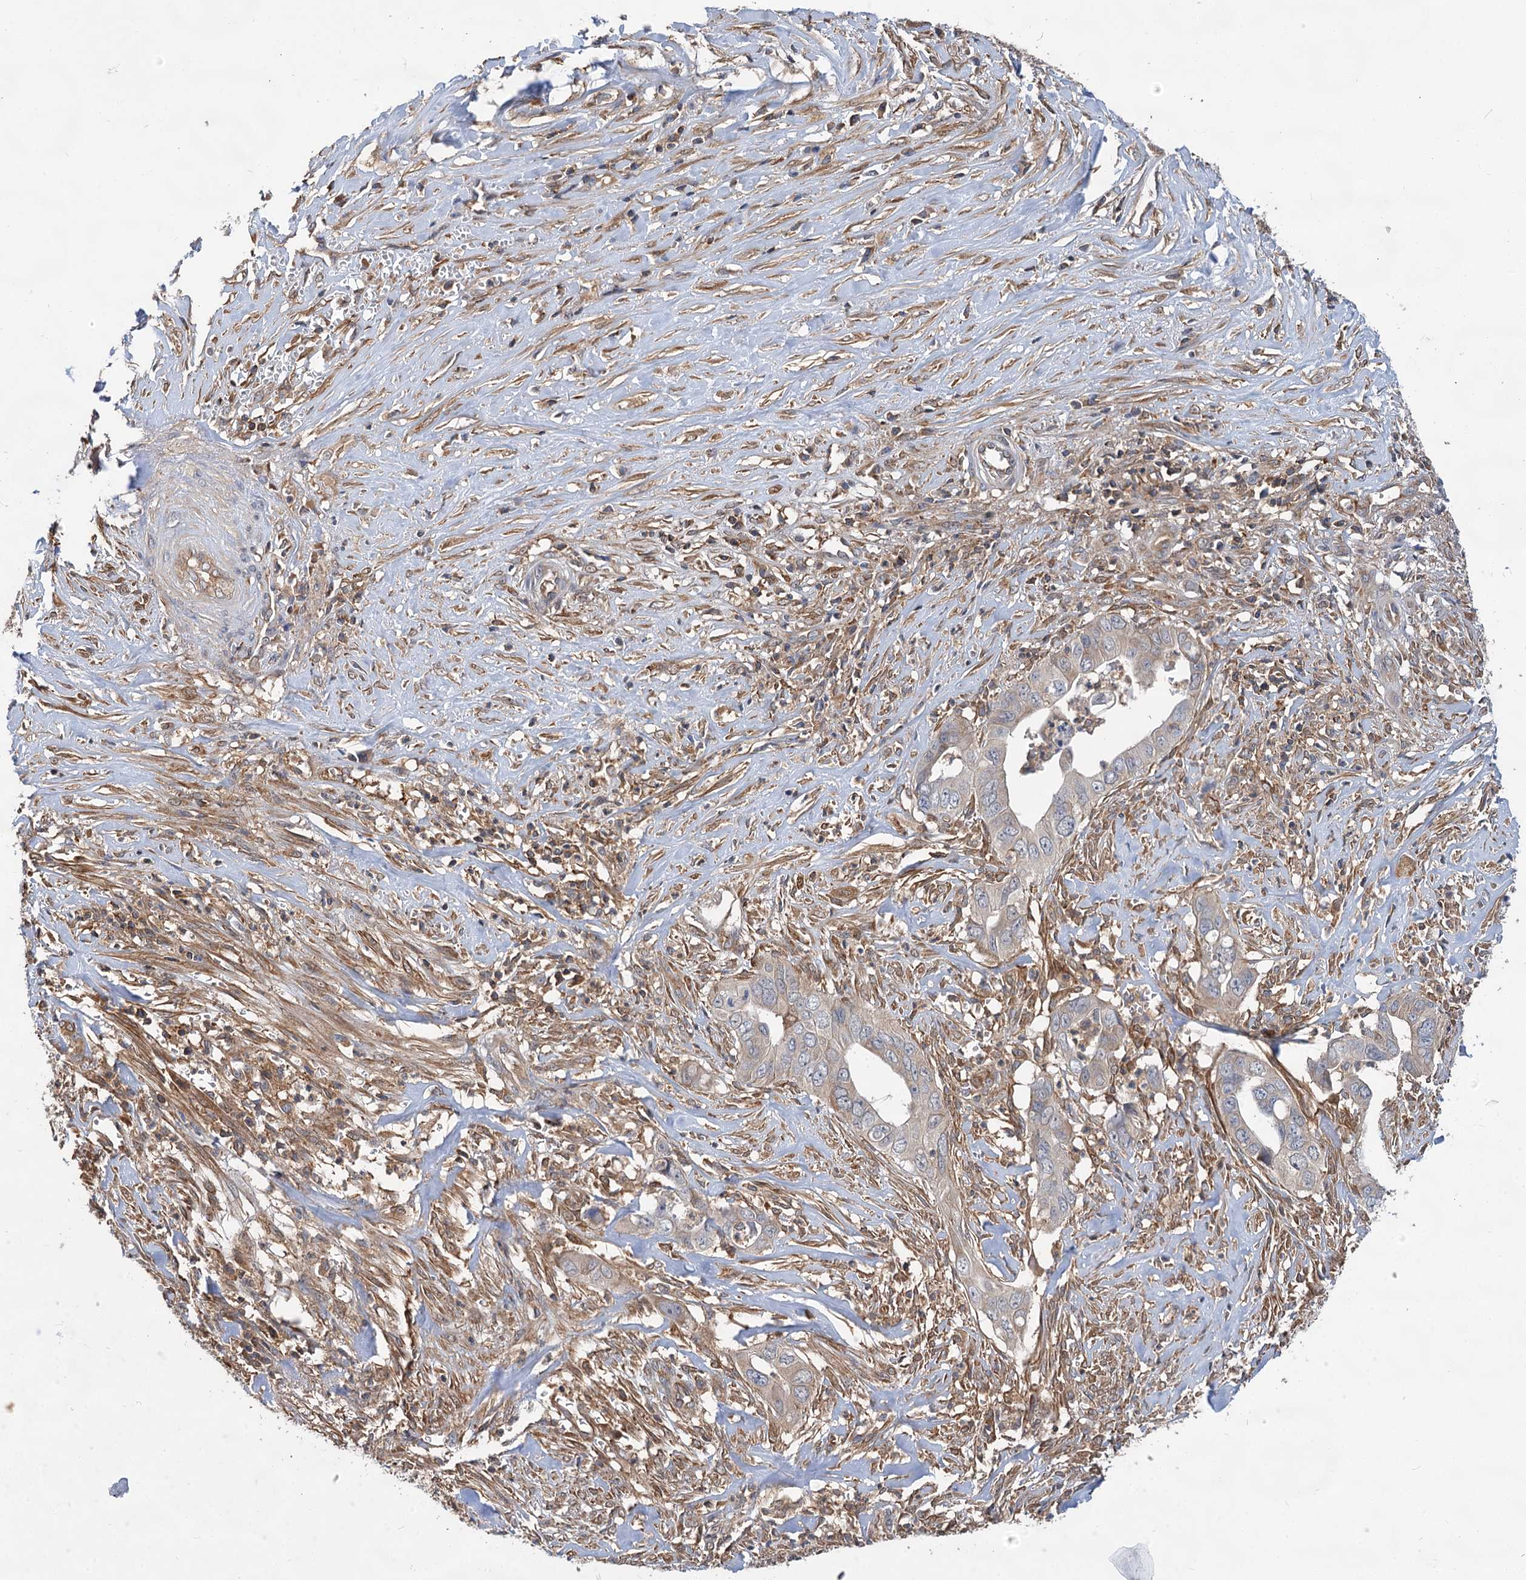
{"staining": {"intensity": "weak", "quantity": "25%-75%", "location": "cytoplasmic/membranous"}, "tissue": "liver cancer", "cell_type": "Tumor cells", "image_type": "cancer", "snomed": [{"axis": "morphology", "description": "Cholangiocarcinoma"}, {"axis": "topography", "description": "Liver"}], "caption": "A histopathology image showing weak cytoplasmic/membranous expression in approximately 25%-75% of tumor cells in liver cholangiocarcinoma, as visualized by brown immunohistochemical staining.", "gene": "PACS1", "patient": {"sex": "female", "age": 79}}